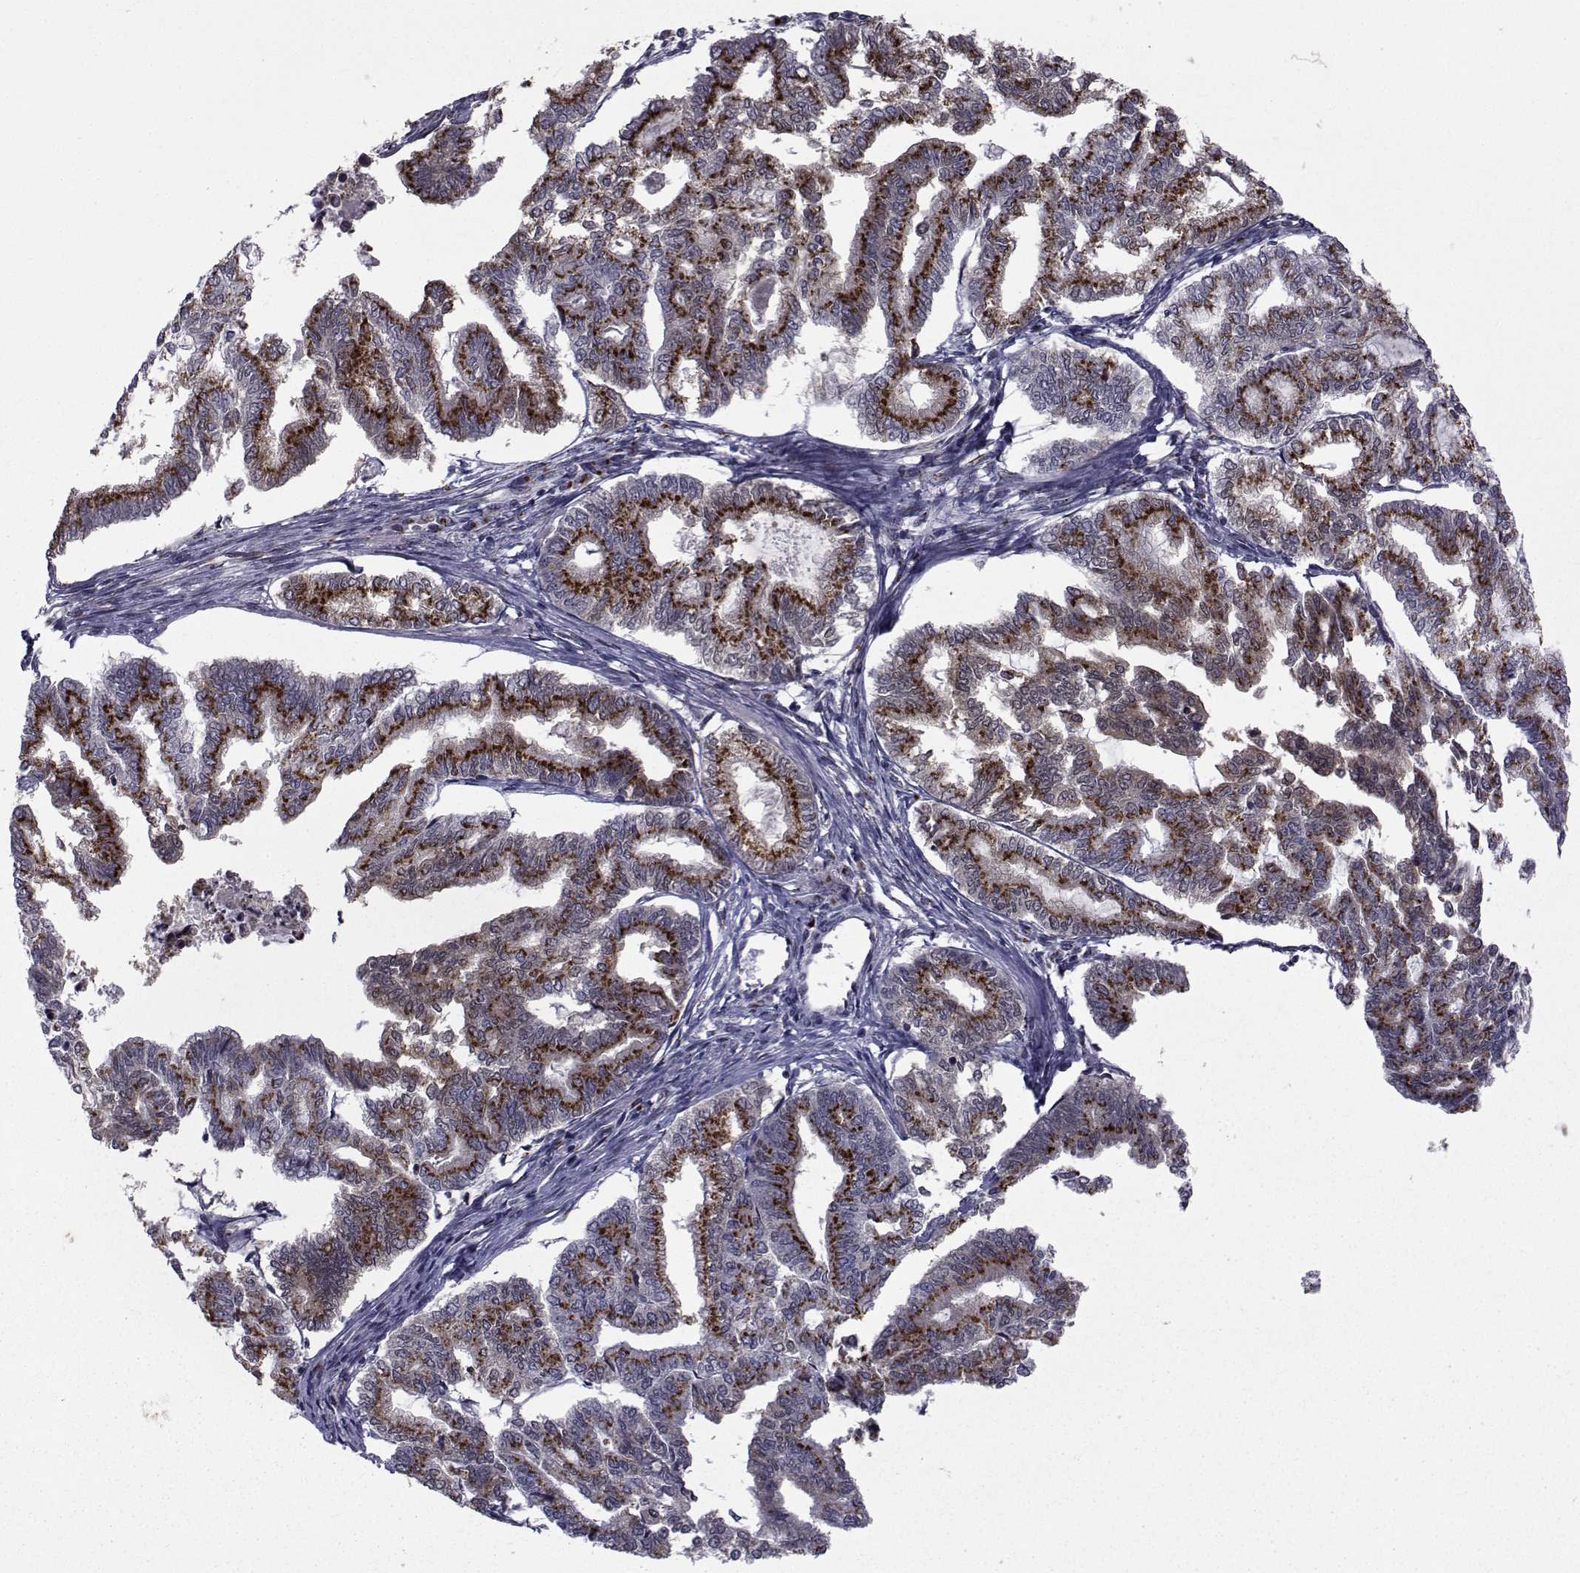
{"staining": {"intensity": "strong", "quantity": "25%-75%", "location": "cytoplasmic/membranous"}, "tissue": "endometrial cancer", "cell_type": "Tumor cells", "image_type": "cancer", "snomed": [{"axis": "morphology", "description": "Adenocarcinoma, NOS"}, {"axis": "topography", "description": "Endometrium"}], "caption": "Adenocarcinoma (endometrial) stained for a protein shows strong cytoplasmic/membranous positivity in tumor cells.", "gene": "ATP6V1C2", "patient": {"sex": "female", "age": 79}}